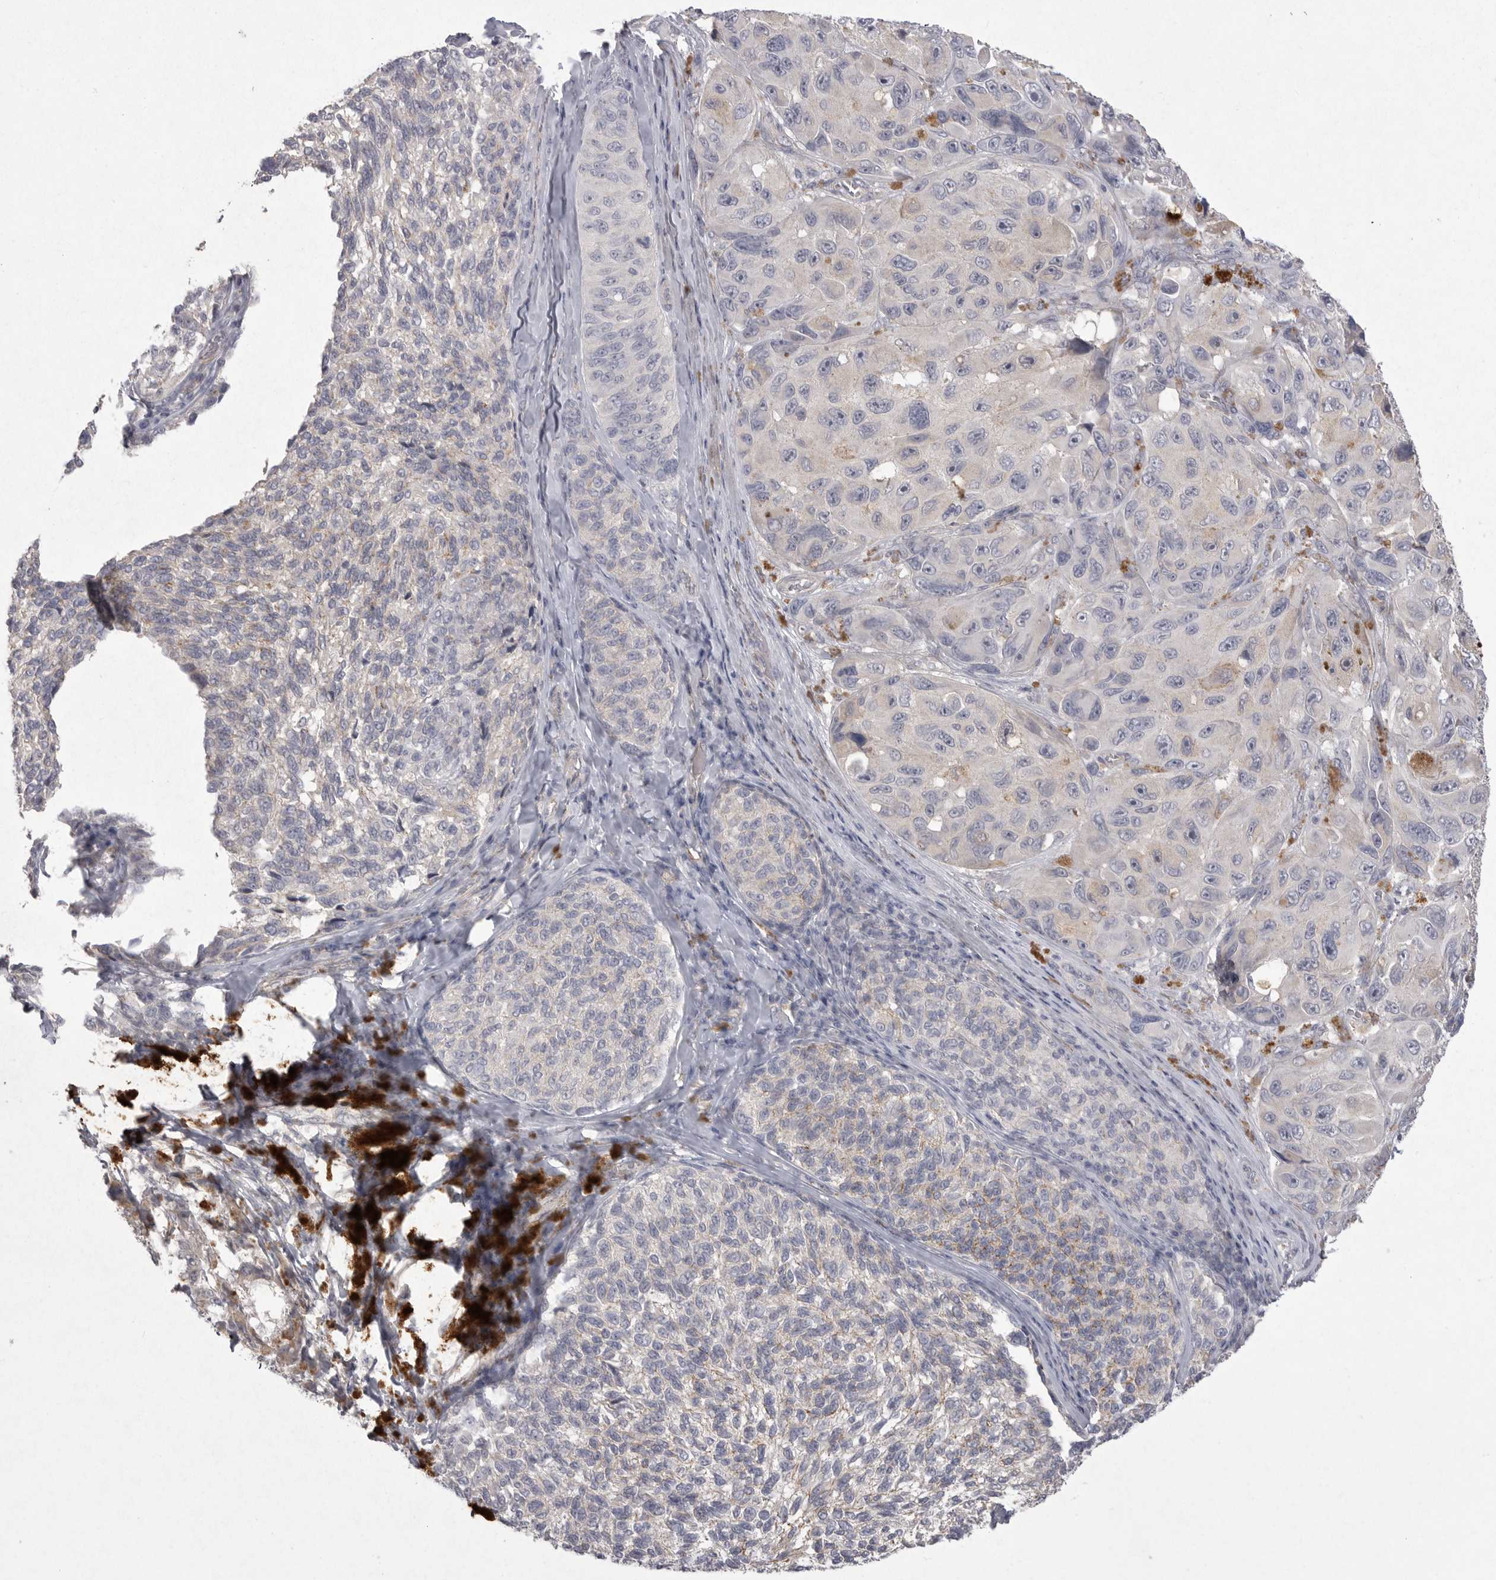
{"staining": {"intensity": "negative", "quantity": "none", "location": "none"}, "tissue": "melanoma", "cell_type": "Tumor cells", "image_type": "cancer", "snomed": [{"axis": "morphology", "description": "Malignant melanoma, NOS"}, {"axis": "topography", "description": "Skin"}], "caption": "The histopathology image shows no staining of tumor cells in malignant melanoma.", "gene": "VANGL2", "patient": {"sex": "female", "age": 73}}